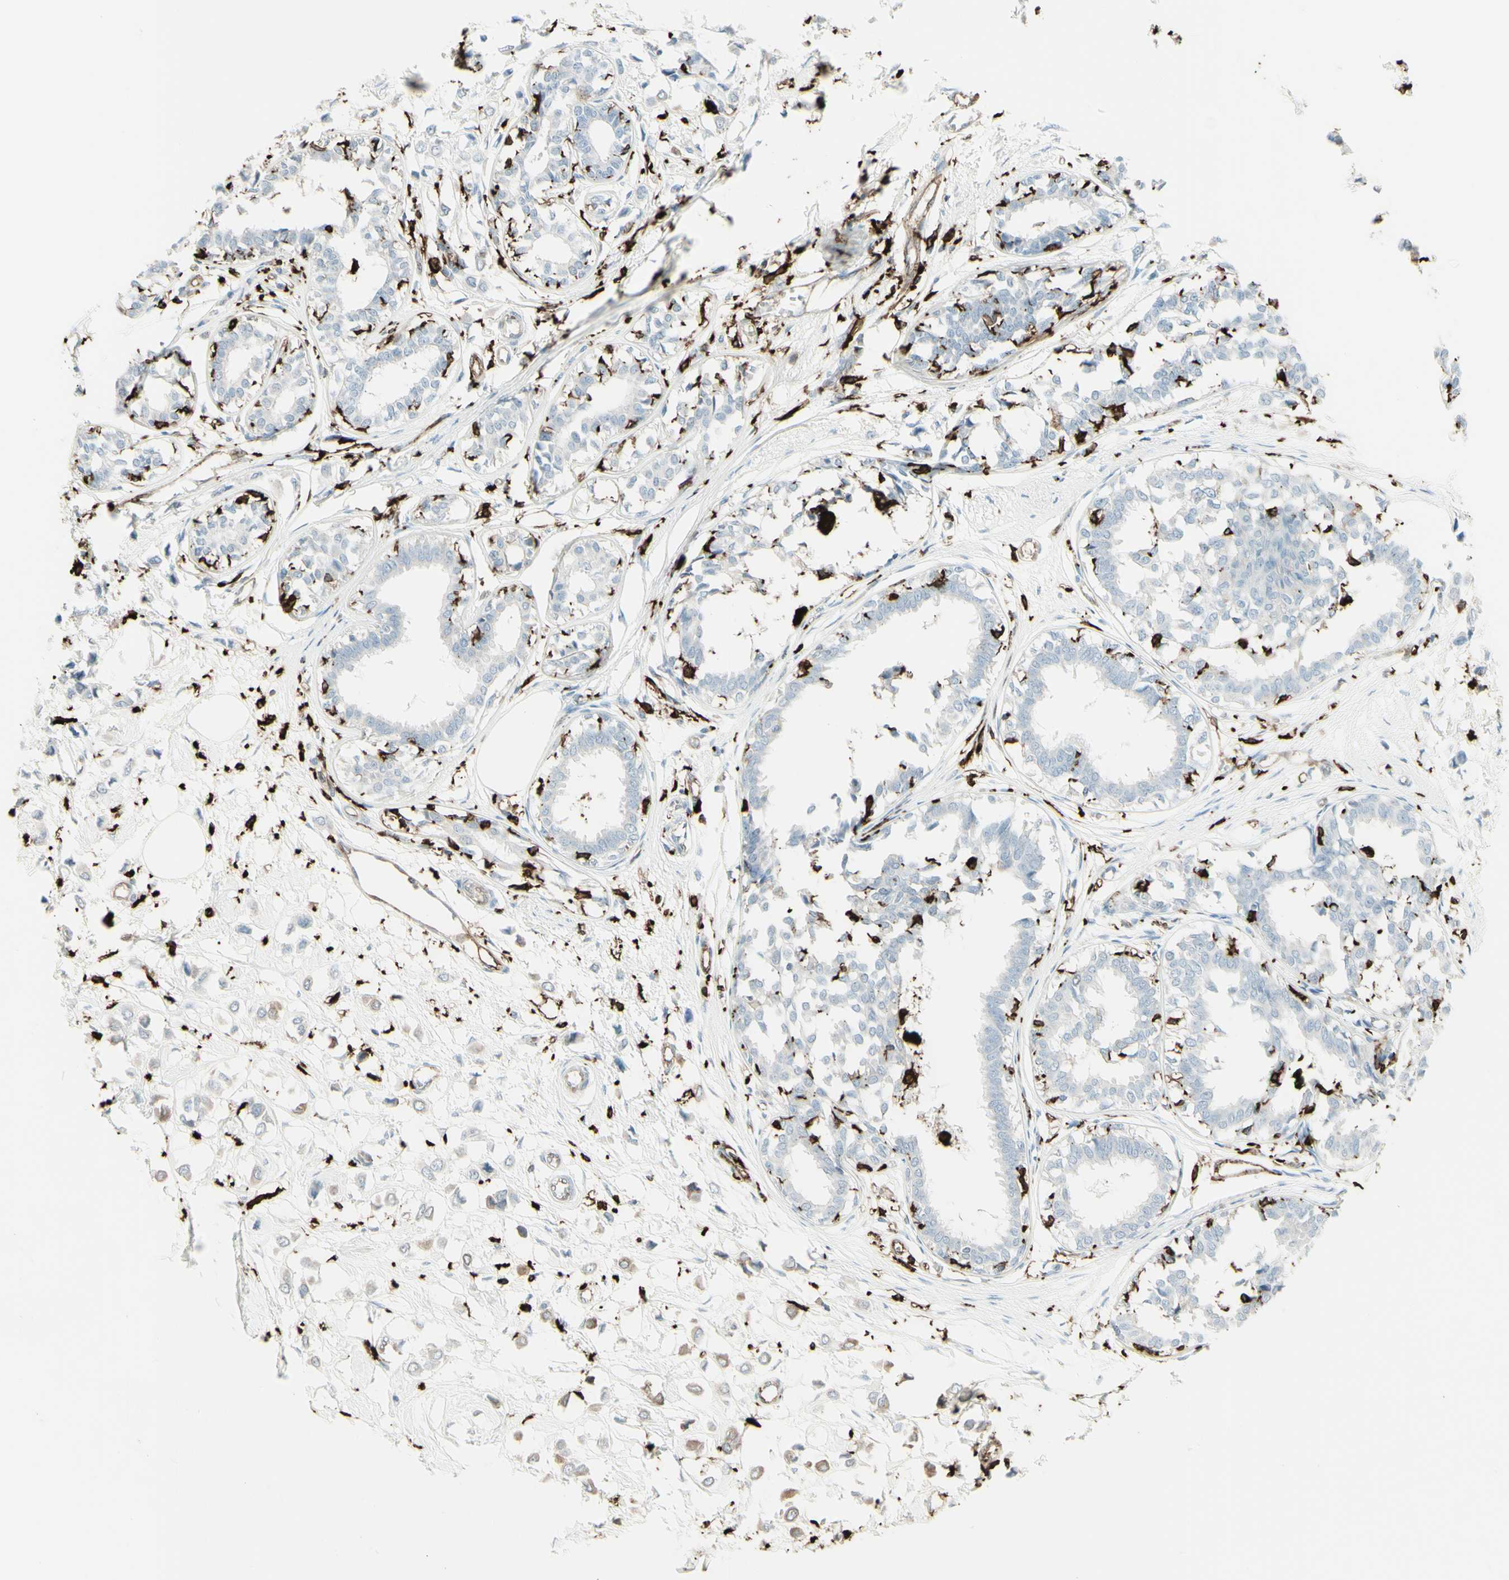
{"staining": {"intensity": "negative", "quantity": "none", "location": "none"}, "tissue": "breast cancer", "cell_type": "Tumor cells", "image_type": "cancer", "snomed": [{"axis": "morphology", "description": "Lobular carcinoma"}, {"axis": "topography", "description": "Breast"}], "caption": "IHC of human breast lobular carcinoma reveals no positivity in tumor cells.", "gene": "HLA-DPB1", "patient": {"sex": "female", "age": 51}}